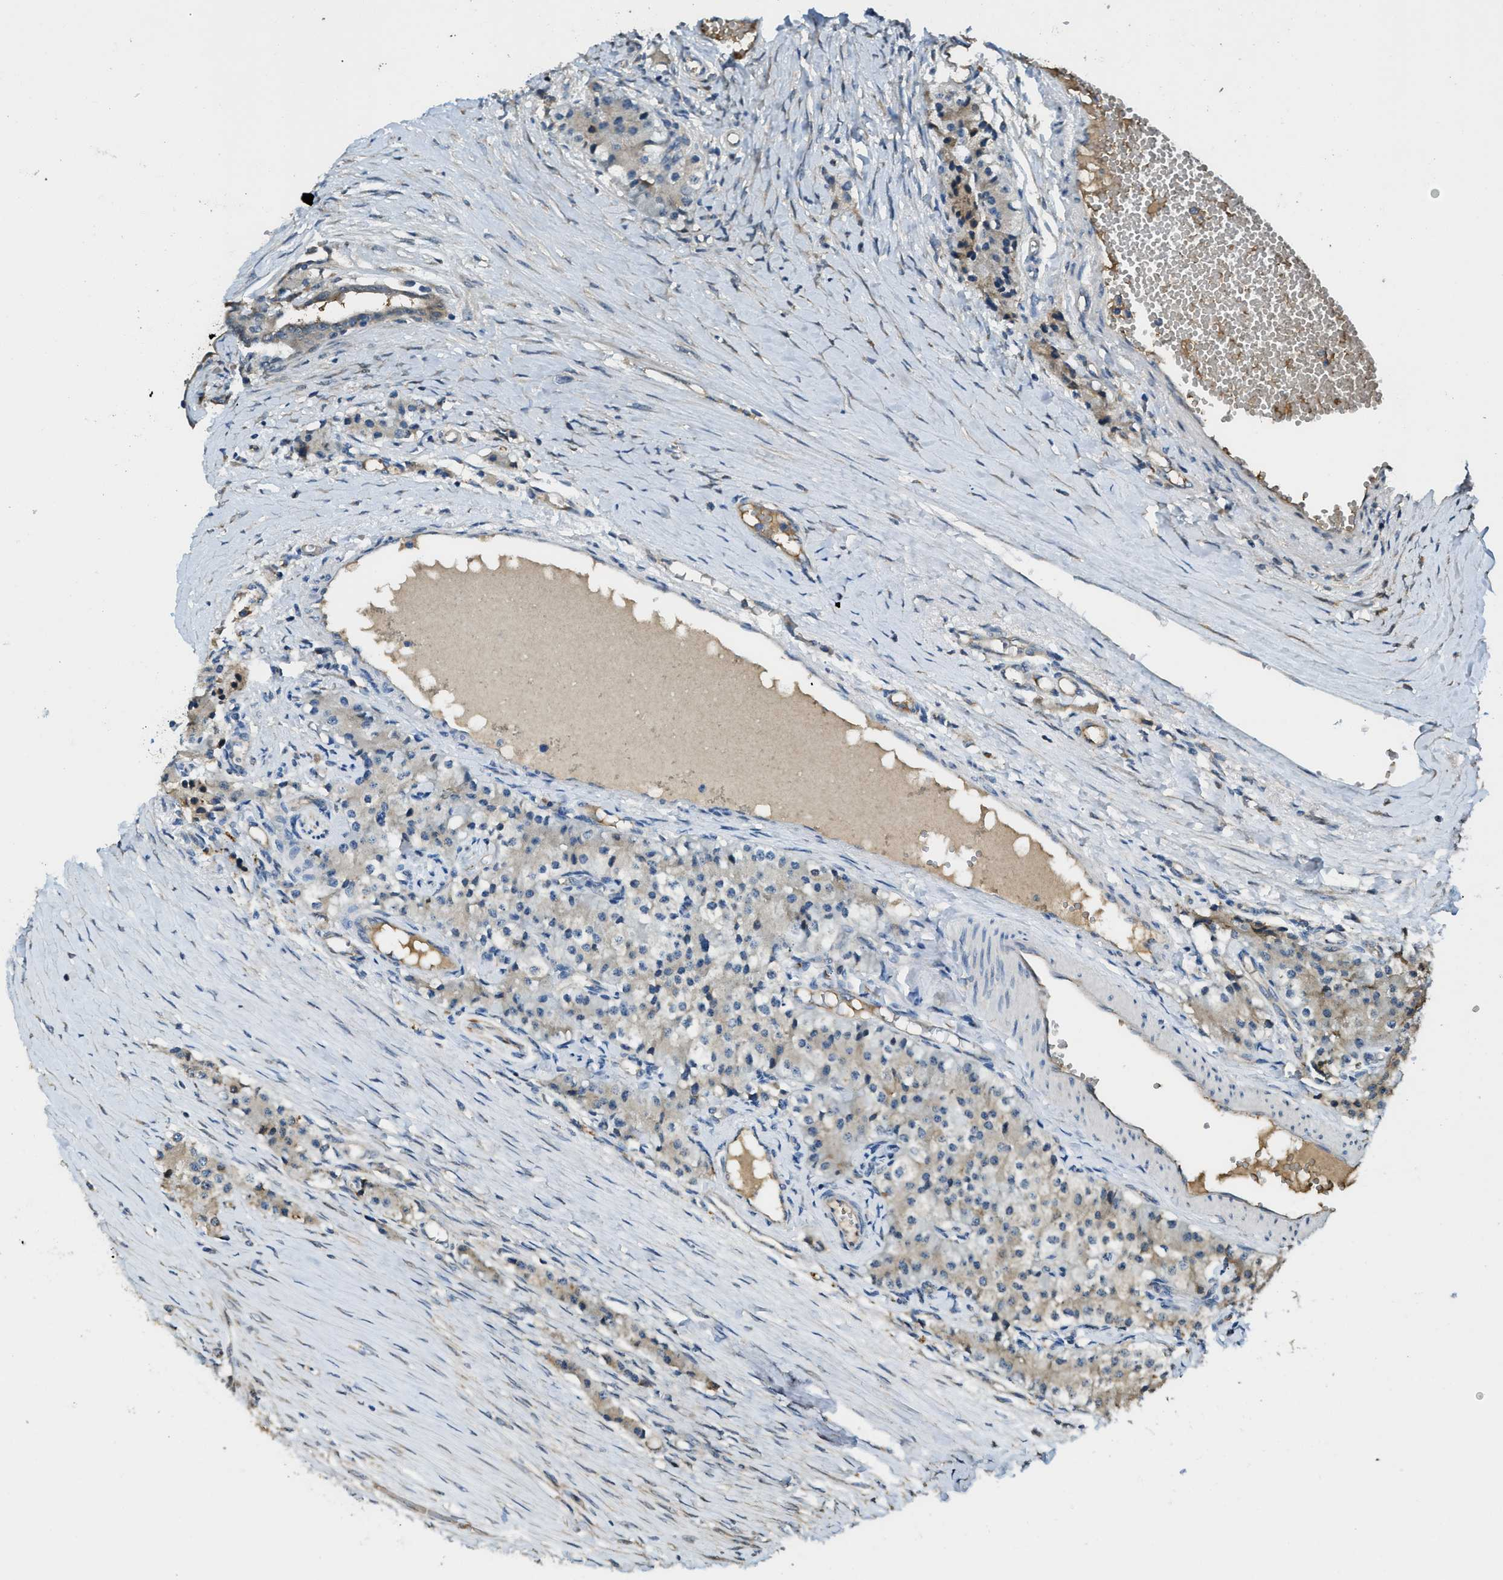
{"staining": {"intensity": "negative", "quantity": "none", "location": "none"}, "tissue": "carcinoid", "cell_type": "Tumor cells", "image_type": "cancer", "snomed": [{"axis": "morphology", "description": "Carcinoid, malignant, NOS"}, {"axis": "topography", "description": "Colon"}], "caption": "High power microscopy micrograph of an immunohistochemistry photomicrograph of carcinoid (malignant), revealing no significant positivity in tumor cells.", "gene": "RIPK2", "patient": {"sex": "female", "age": 52}}